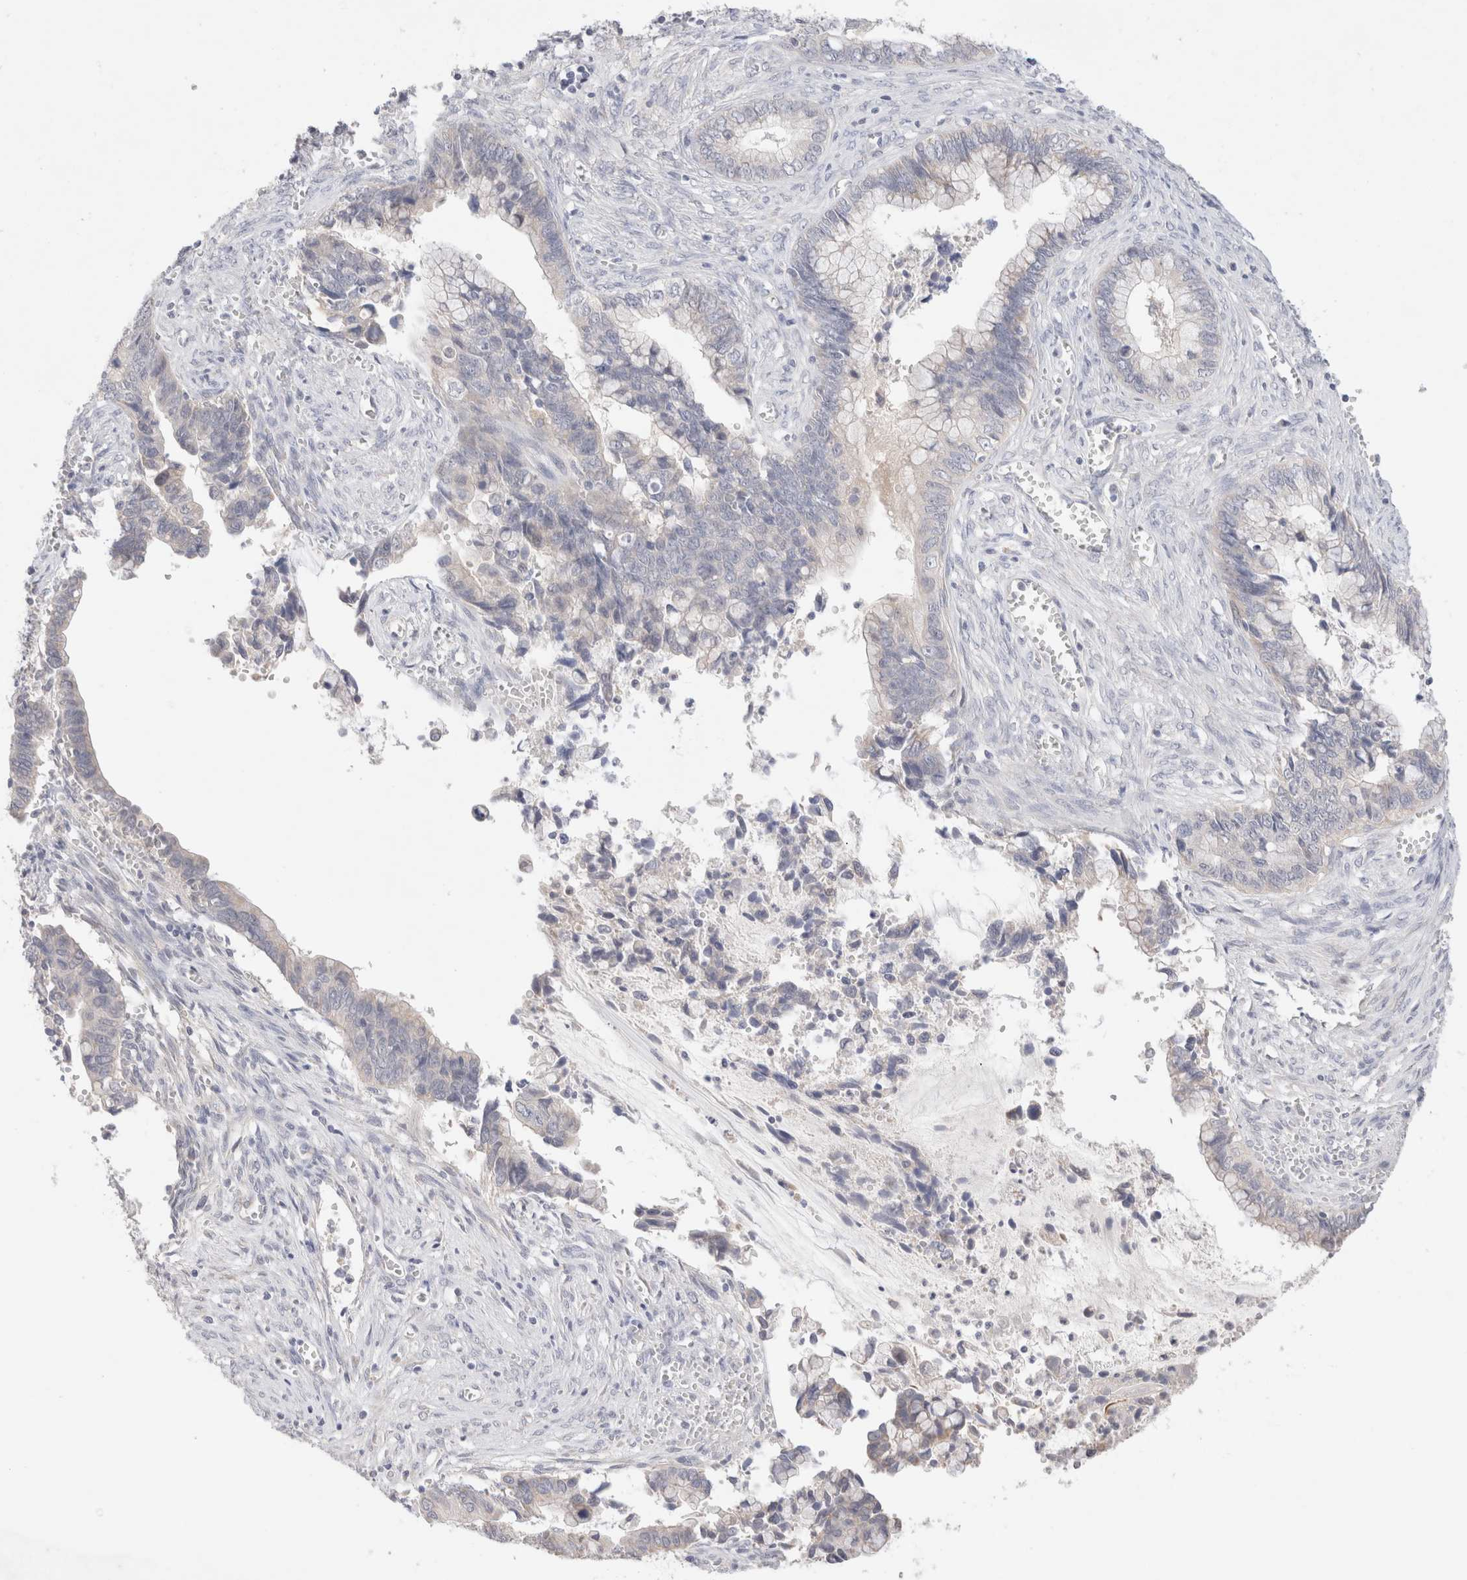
{"staining": {"intensity": "negative", "quantity": "none", "location": "none"}, "tissue": "cervical cancer", "cell_type": "Tumor cells", "image_type": "cancer", "snomed": [{"axis": "morphology", "description": "Adenocarcinoma, NOS"}, {"axis": "topography", "description": "Cervix"}], "caption": "Immunohistochemical staining of human cervical cancer (adenocarcinoma) displays no significant expression in tumor cells.", "gene": "SPATA20", "patient": {"sex": "female", "age": 44}}